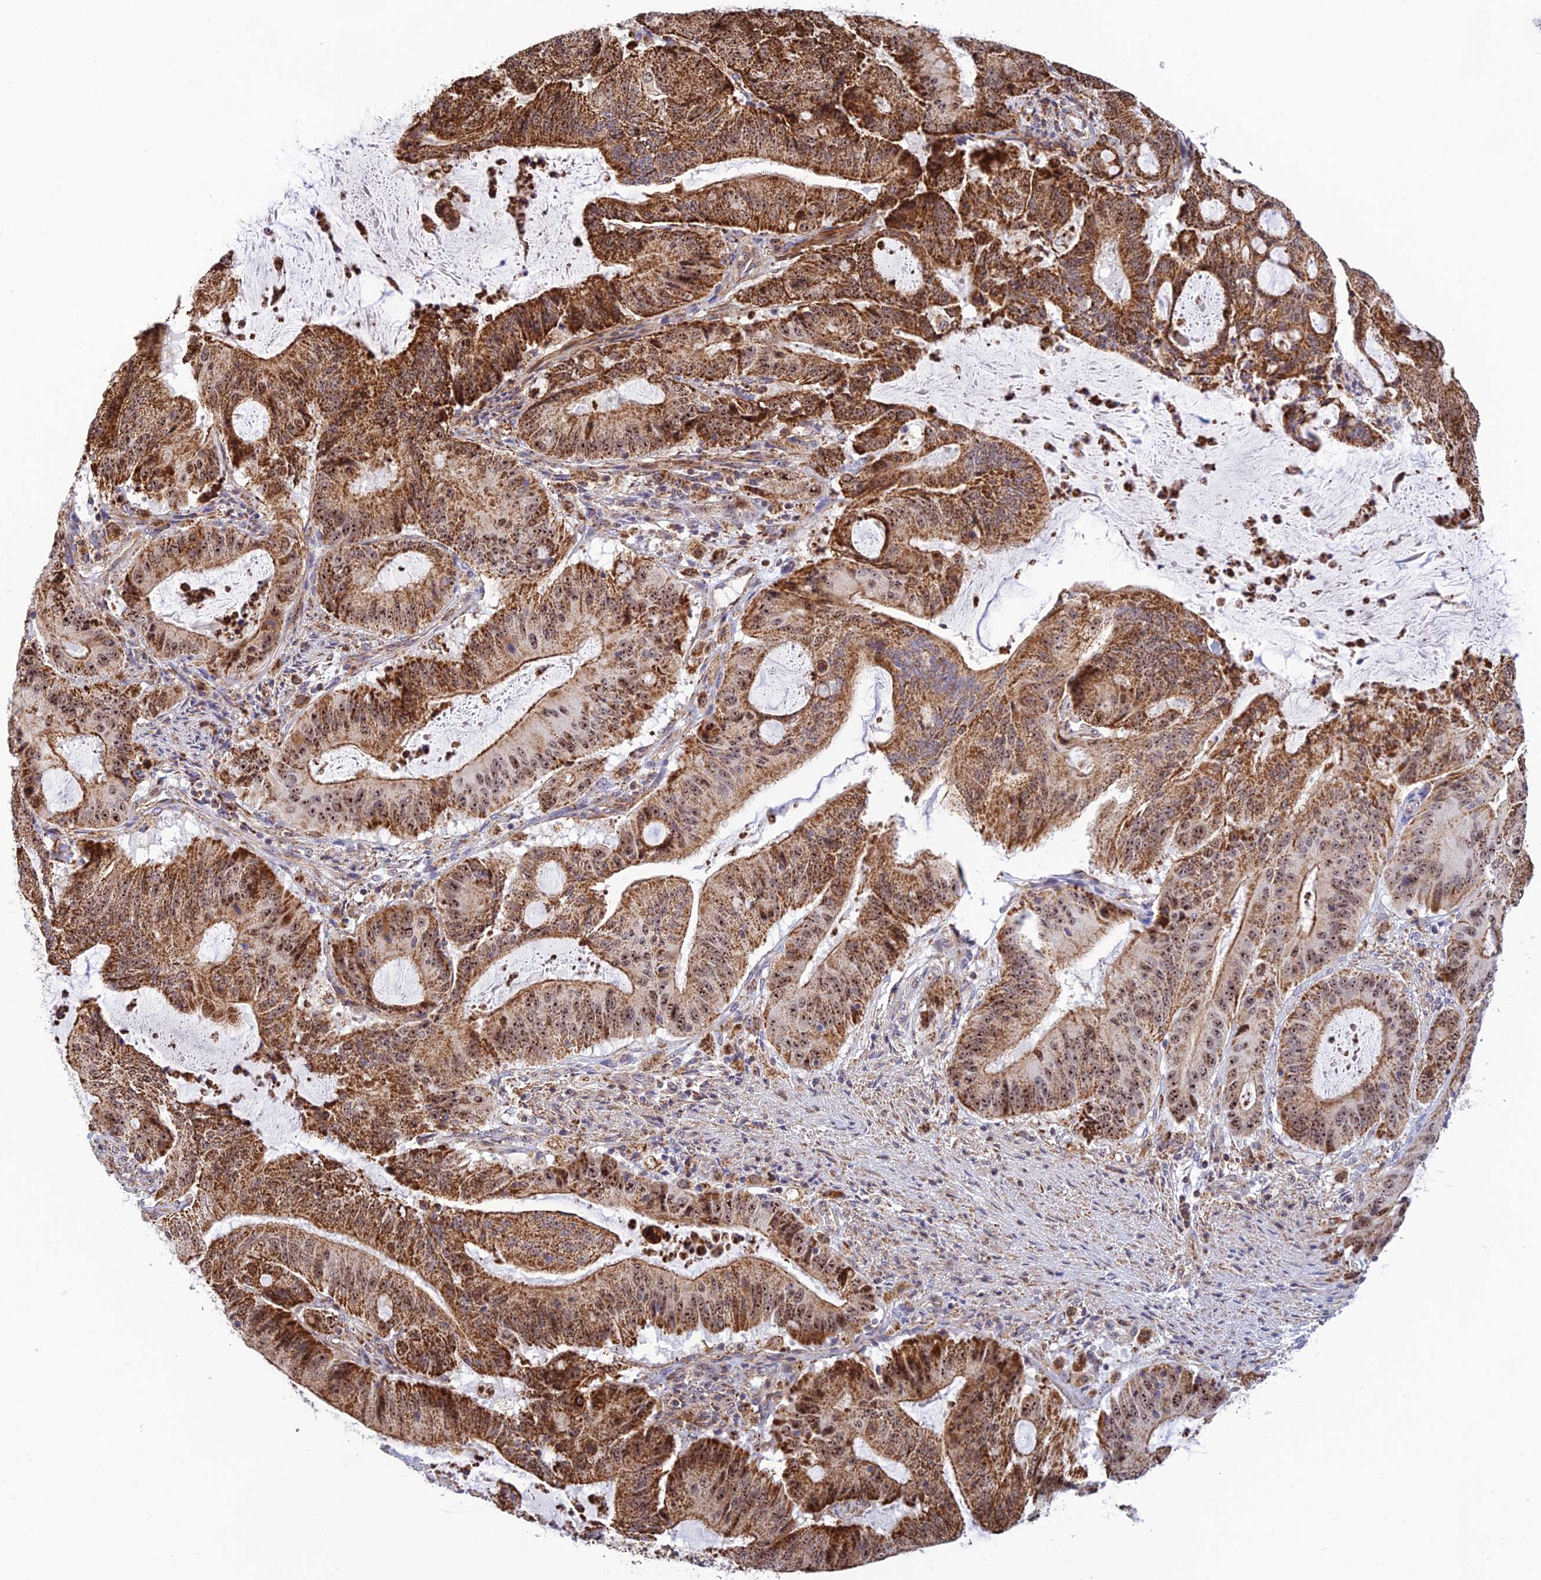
{"staining": {"intensity": "strong", "quantity": ">75%", "location": "cytoplasmic/membranous,nuclear"}, "tissue": "liver cancer", "cell_type": "Tumor cells", "image_type": "cancer", "snomed": [{"axis": "morphology", "description": "Normal tissue, NOS"}, {"axis": "morphology", "description": "Cholangiocarcinoma"}, {"axis": "topography", "description": "Liver"}, {"axis": "topography", "description": "Peripheral nerve tissue"}], "caption": "Tumor cells reveal strong cytoplasmic/membranous and nuclear staining in approximately >75% of cells in liver cancer (cholangiocarcinoma).", "gene": "POLR1G", "patient": {"sex": "female", "age": 73}}